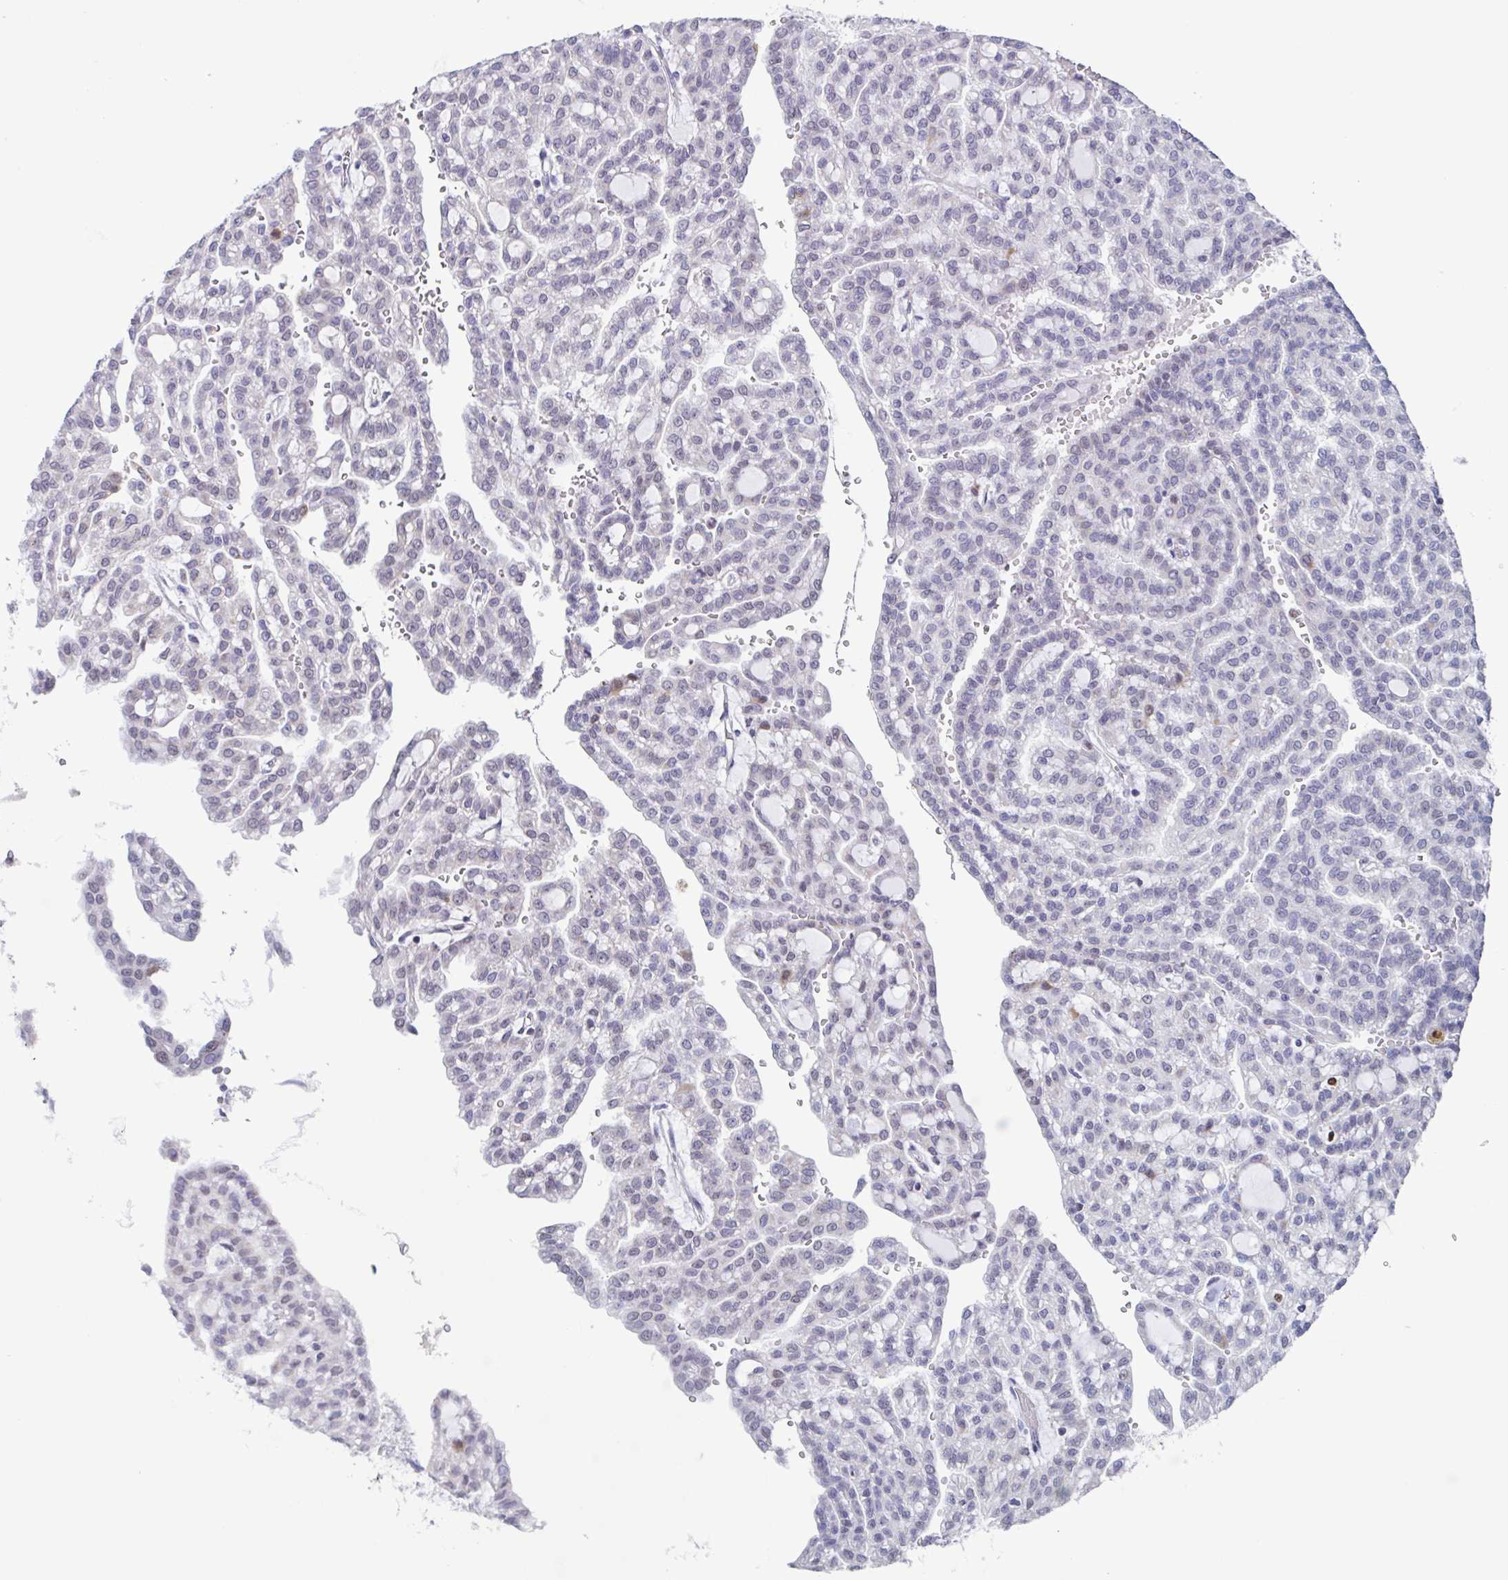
{"staining": {"intensity": "weak", "quantity": "<25%", "location": "nuclear"}, "tissue": "renal cancer", "cell_type": "Tumor cells", "image_type": "cancer", "snomed": [{"axis": "morphology", "description": "Adenocarcinoma, NOS"}, {"axis": "topography", "description": "Kidney"}], "caption": "Histopathology image shows no significant protein staining in tumor cells of renal adenocarcinoma.", "gene": "PBOV1", "patient": {"sex": "male", "age": 63}}